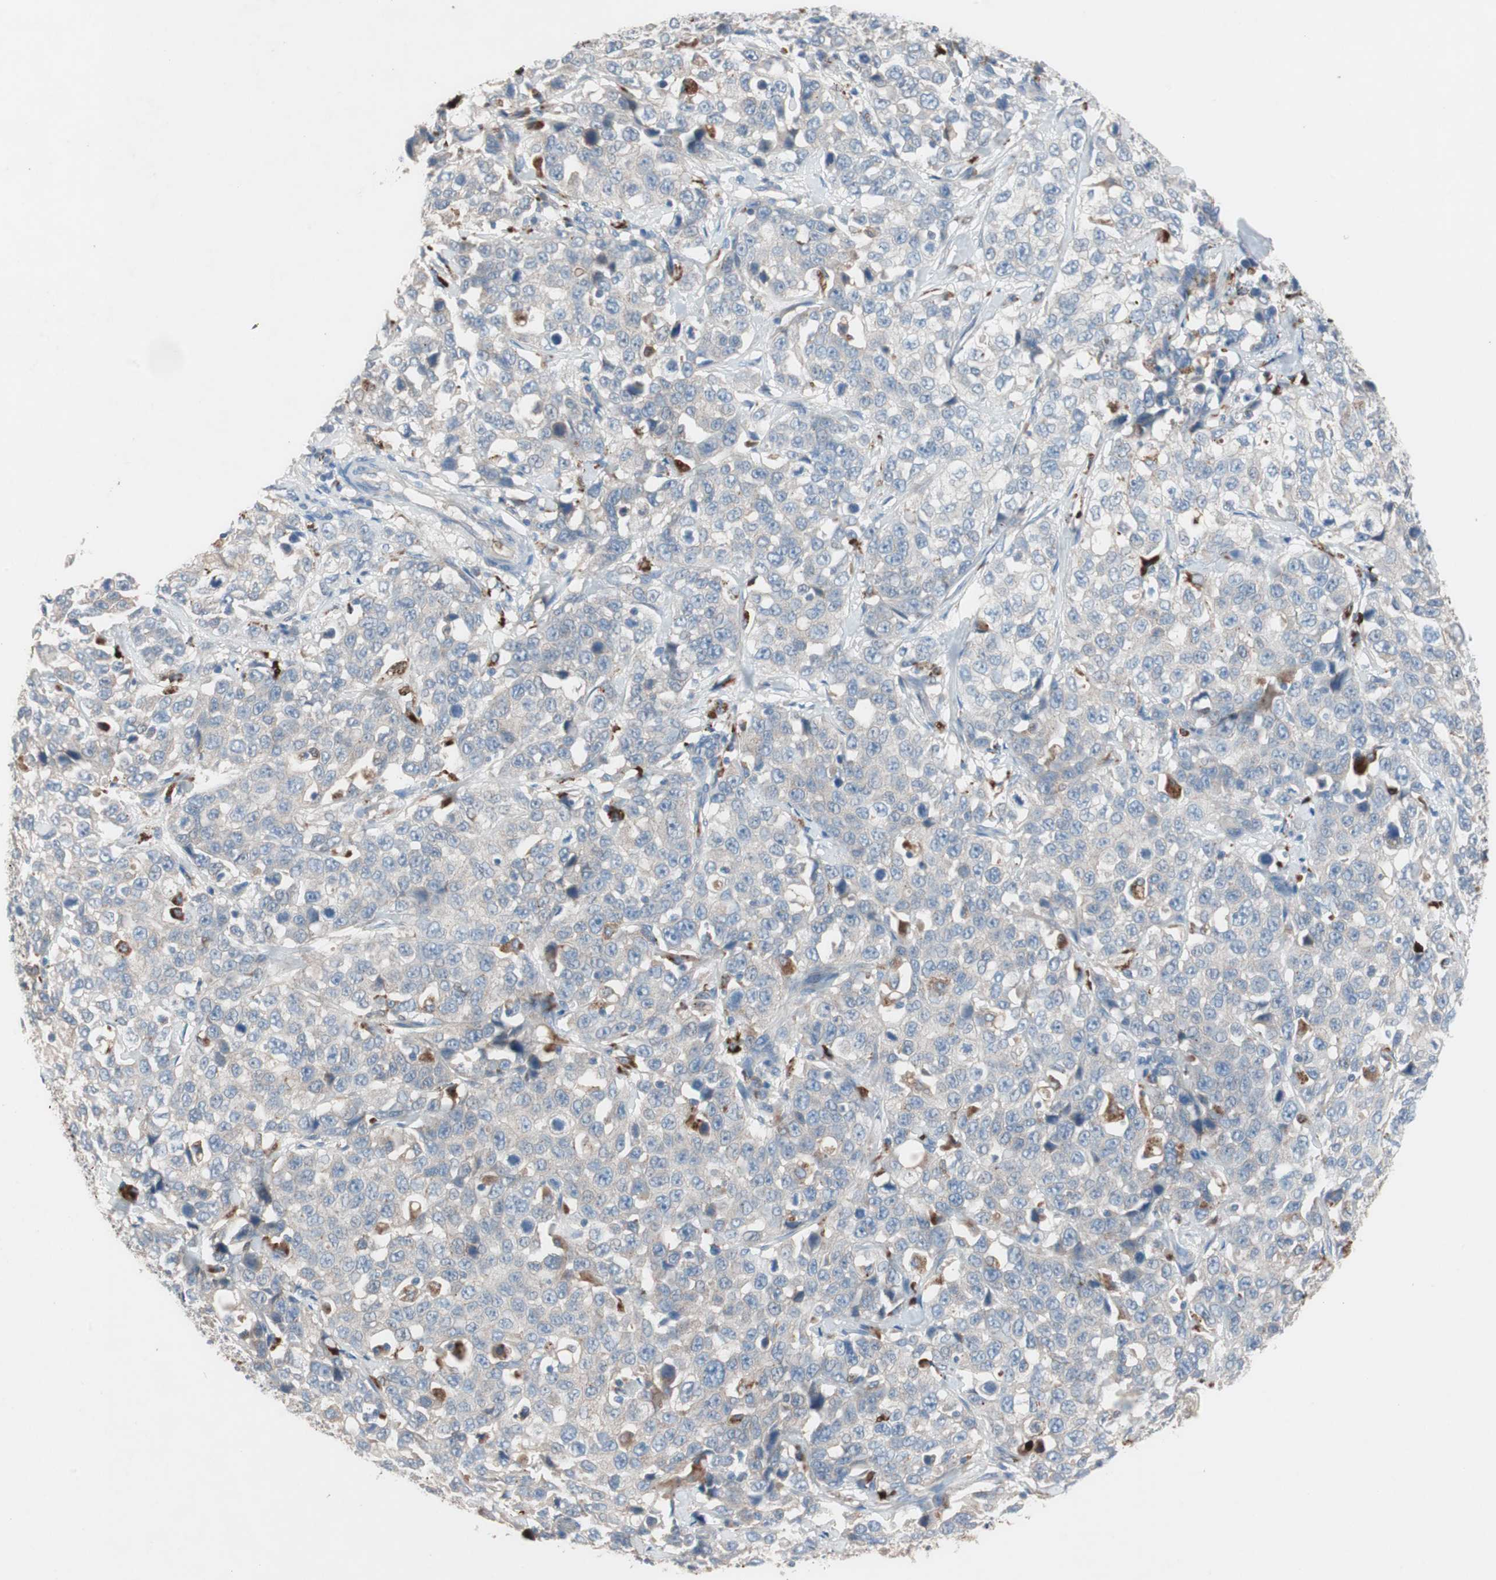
{"staining": {"intensity": "weak", "quantity": "<25%", "location": "cytoplasmic/membranous"}, "tissue": "stomach cancer", "cell_type": "Tumor cells", "image_type": "cancer", "snomed": [{"axis": "morphology", "description": "Normal tissue, NOS"}, {"axis": "morphology", "description": "Adenocarcinoma, NOS"}, {"axis": "topography", "description": "Stomach"}], "caption": "Immunohistochemical staining of adenocarcinoma (stomach) reveals no significant staining in tumor cells.", "gene": "CLEC4D", "patient": {"sex": "male", "age": 48}}